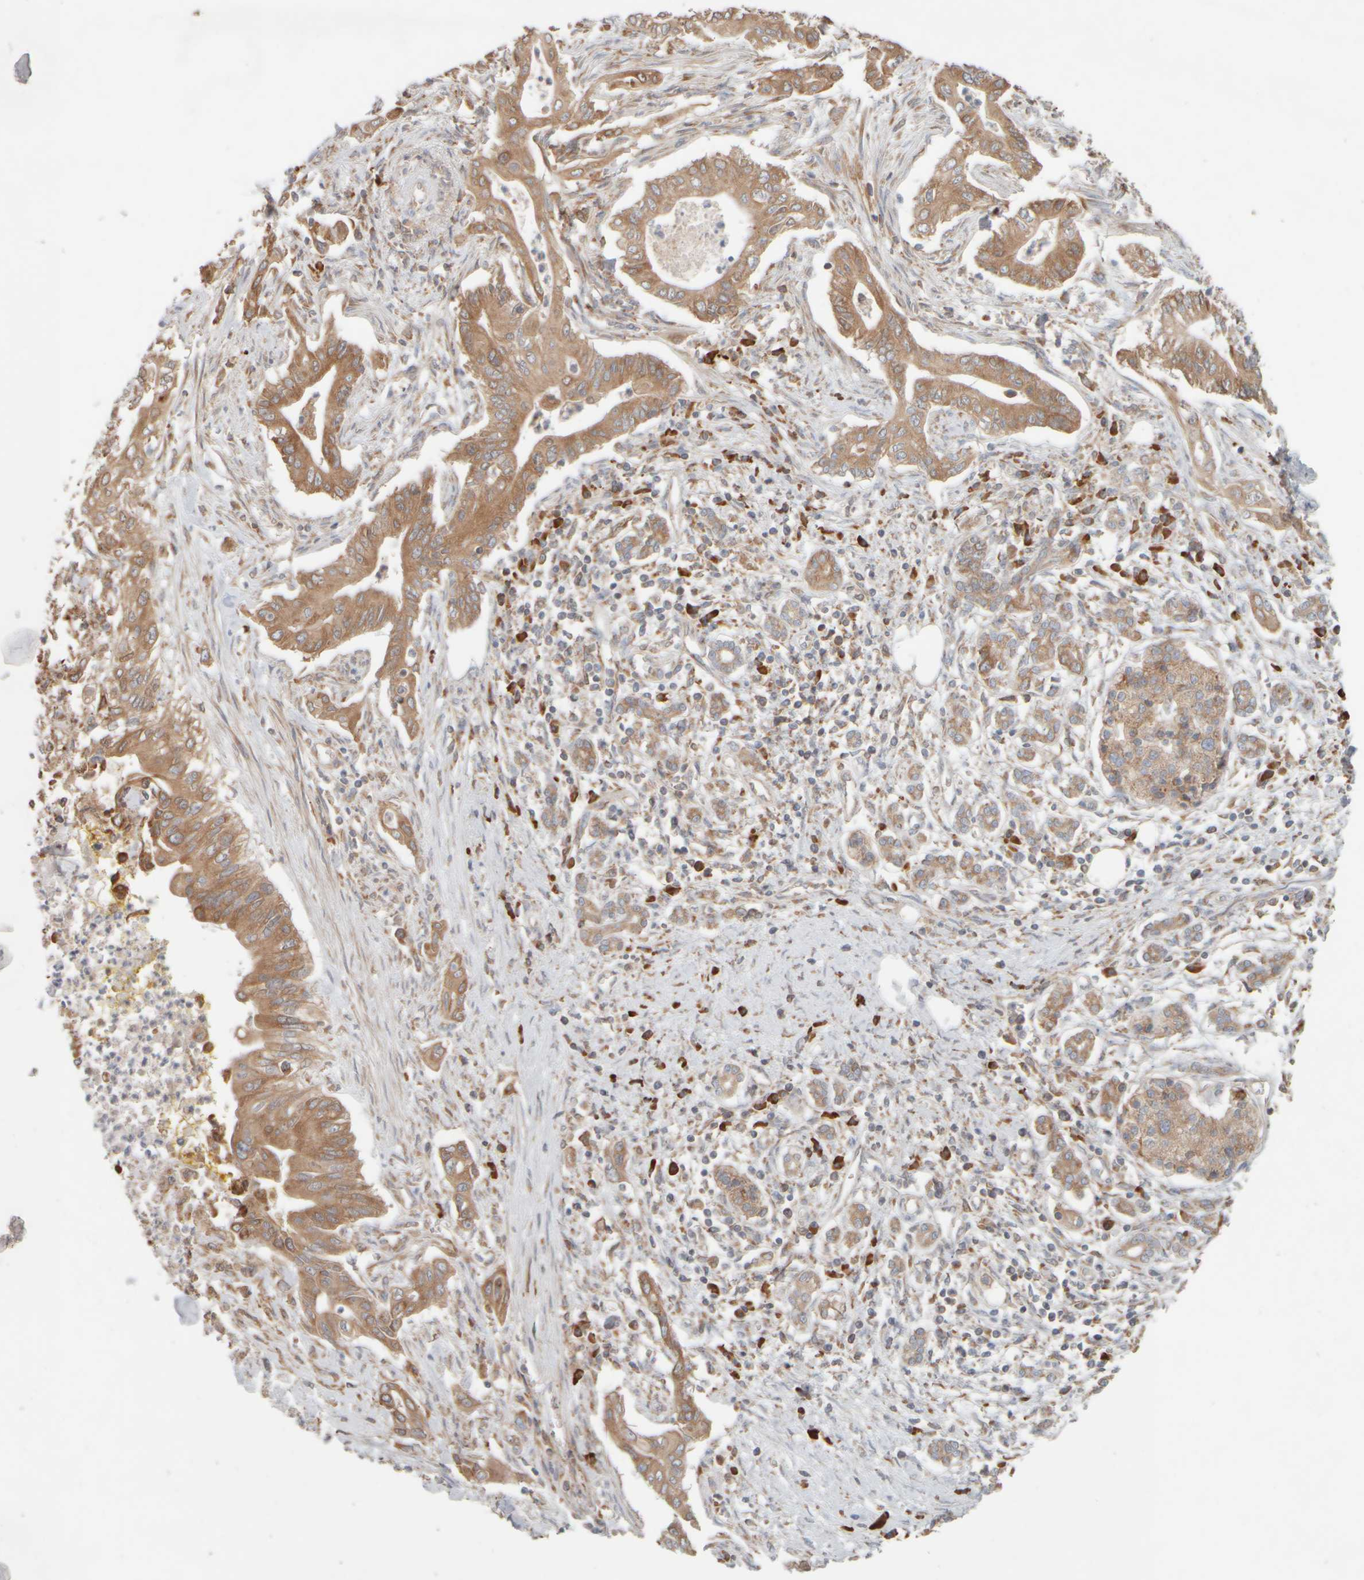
{"staining": {"intensity": "moderate", "quantity": ">75%", "location": "cytoplasmic/membranous"}, "tissue": "pancreatic cancer", "cell_type": "Tumor cells", "image_type": "cancer", "snomed": [{"axis": "morphology", "description": "Adenocarcinoma, NOS"}, {"axis": "topography", "description": "Pancreas"}], "caption": "Pancreatic cancer was stained to show a protein in brown. There is medium levels of moderate cytoplasmic/membranous expression in about >75% of tumor cells.", "gene": "EIF2B3", "patient": {"sex": "male", "age": 58}}